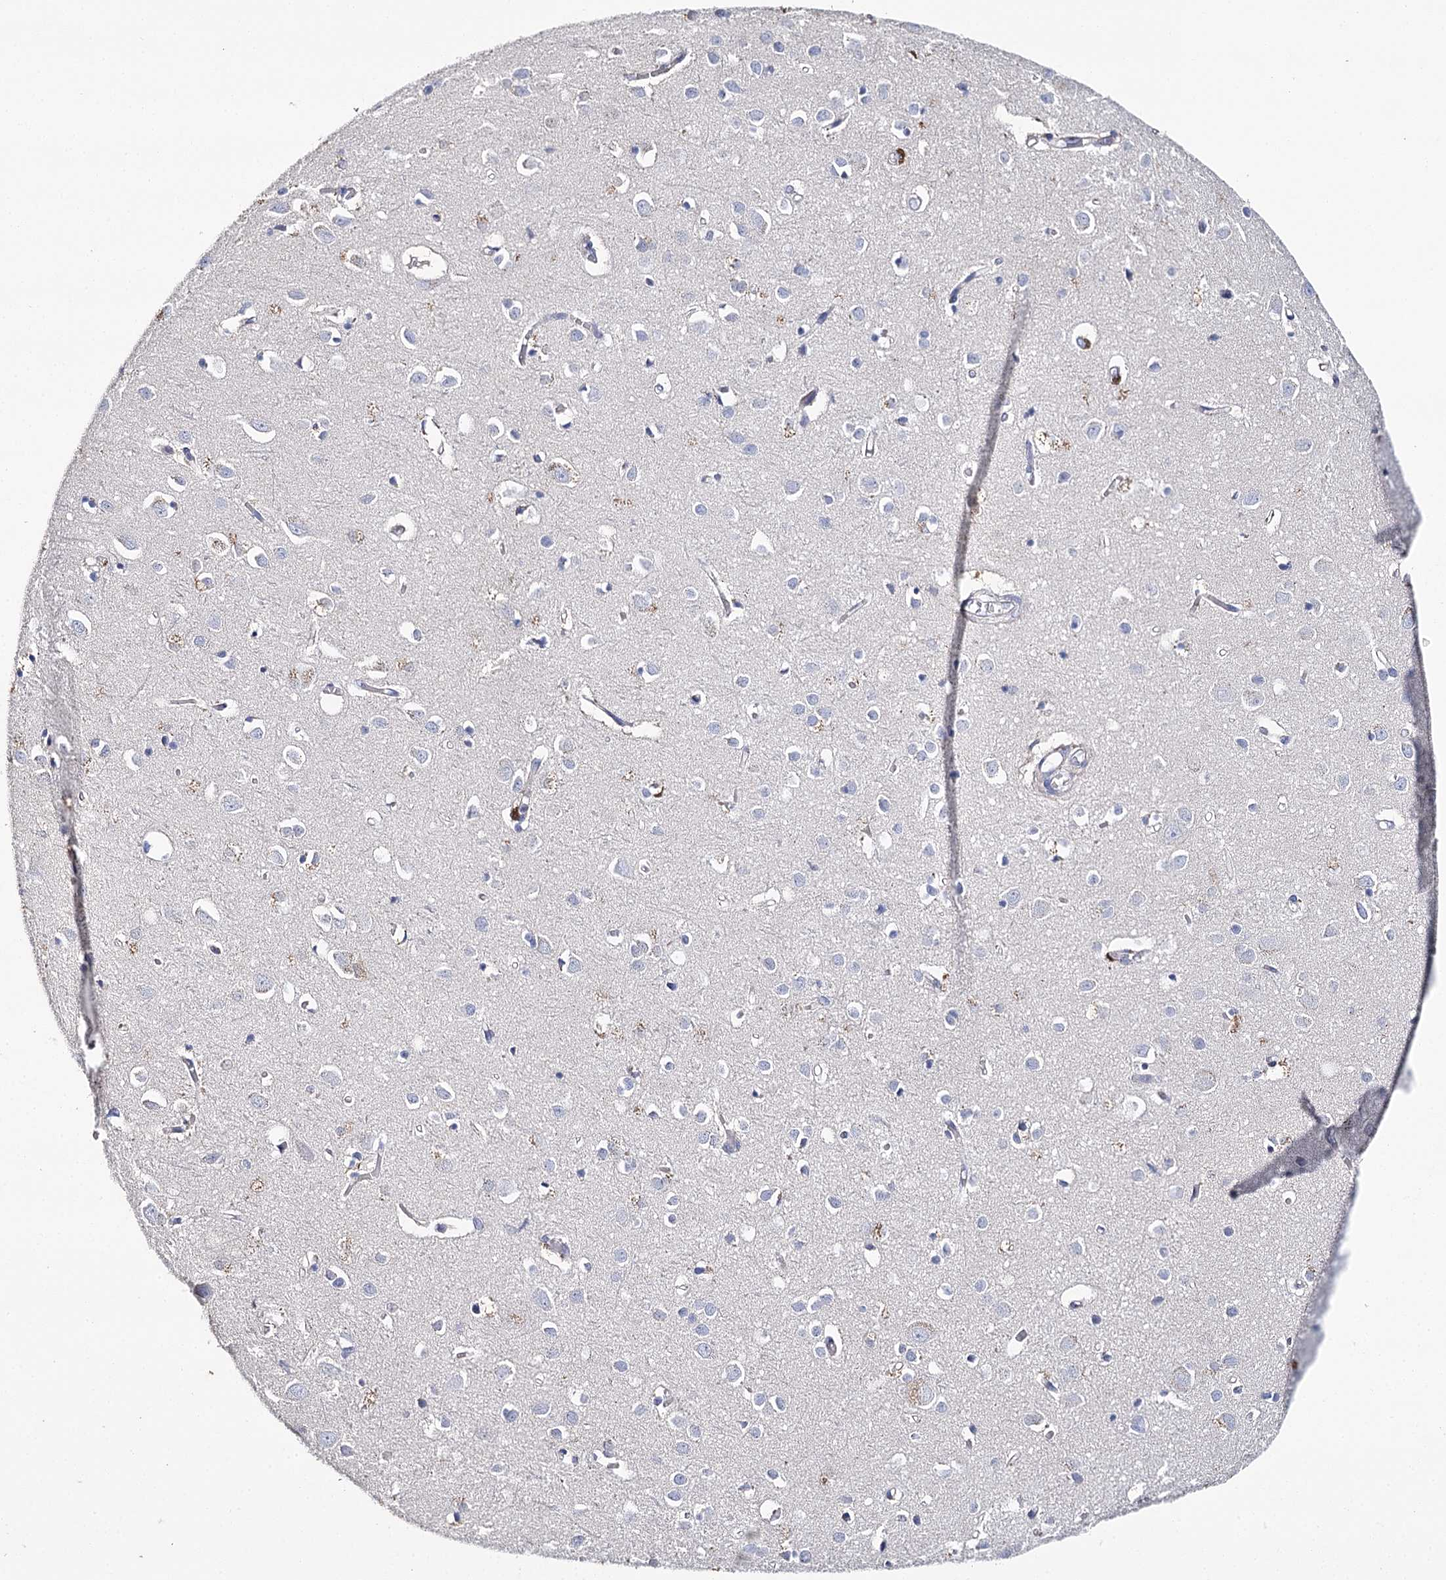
{"staining": {"intensity": "negative", "quantity": "none", "location": "none"}, "tissue": "cerebral cortex", "cell_type": "Endothelial cells", "image_type": "normal", "snomed": [{"axis": "morphology", "description": "Normal tissue, NOS"}, {"axis": "topography", "description": "Cerebral cortex"}], "caption": "Human cerebral cortex stained for a protein using IHC reveals no staining in endothelial cells.", "gene": "EPYC", "patient": {"sex": "female", "age": 64}}